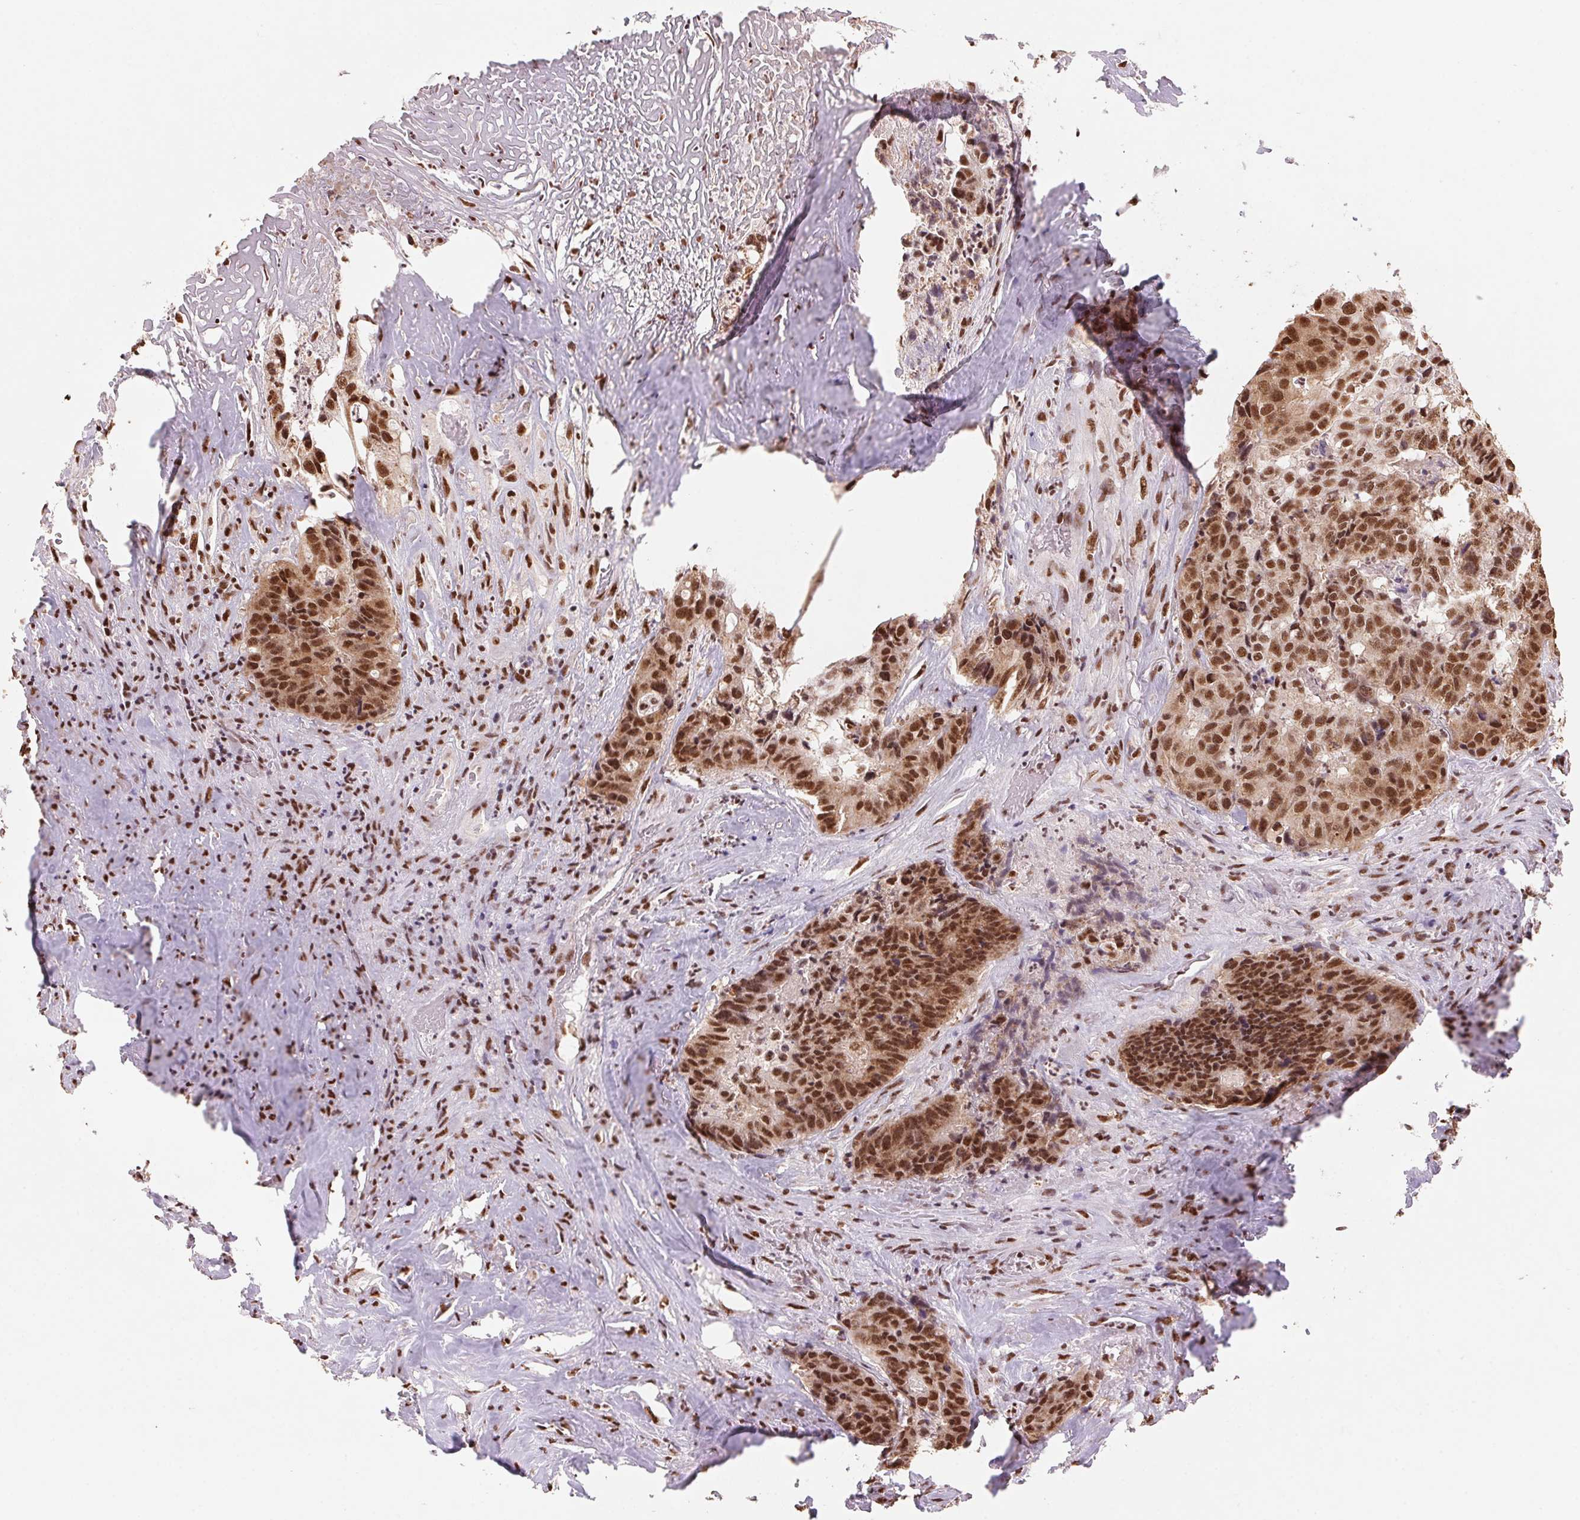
{"staining": {"intensity": "strong", "quantity": ">75%", "location": "nuclear"}, "tissue": "colorectal cancer", "cell_type": "Tumor cells", "image_type": "cancer", "snomed": [{"axis": "morphology", "description": "Adenocarcinoma, NOS"}, {"axis": "topography", "description": "Rectum"}], "caption": "Immunohistochemical staining of colorectal adenocarcinoma shows high levels of strong nuclear protein positivity in approximately >75% of tumor cells.", "gene": "SNRPG", "patient": {"sex": "female", "age": 62}}